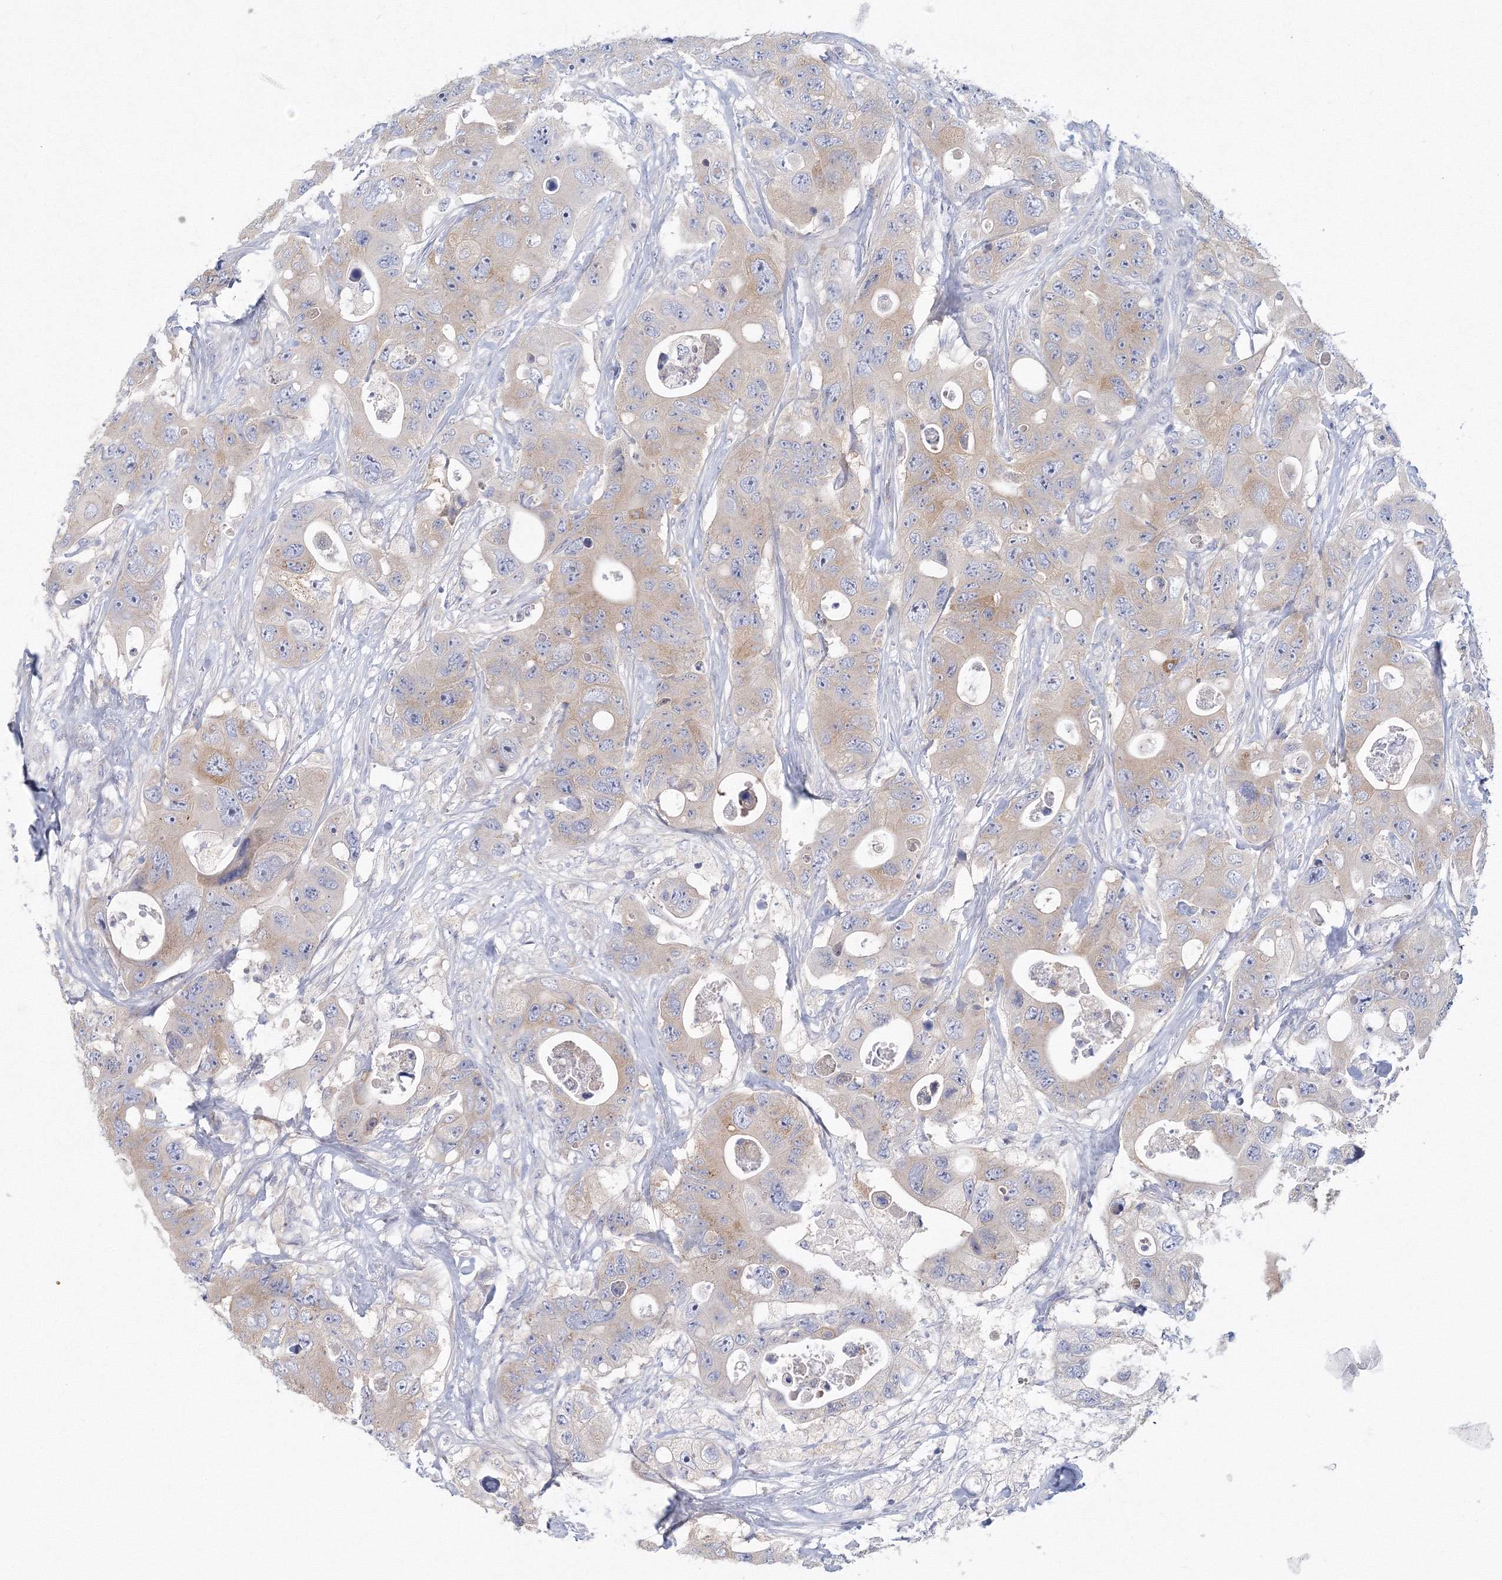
{"staining": {"intensity": "weak", "quantity": "<25%", "location": "cytoplasmic/membranous"}, "tissue": "colorectal cancer", "cell_type": "Tumor cells", "image_type": "cancer", "snomed": [{"axis": "morphology", "description": "Adenocarcinoma, NOS"}, {"axis": "topography", "description": "Colon"}], "caption": "Tumor cells show no significant staining in adenocarcinoma (colorectal). The staining was performed using DAB (3,3'-diaminobenzidine) to visualize the protein expression in brown, while the nuclei were stained in blue with hematoxylin (Magnification: 20x).", "gene": "TACC2", "patient": {"sex": "female", "age": 46}}